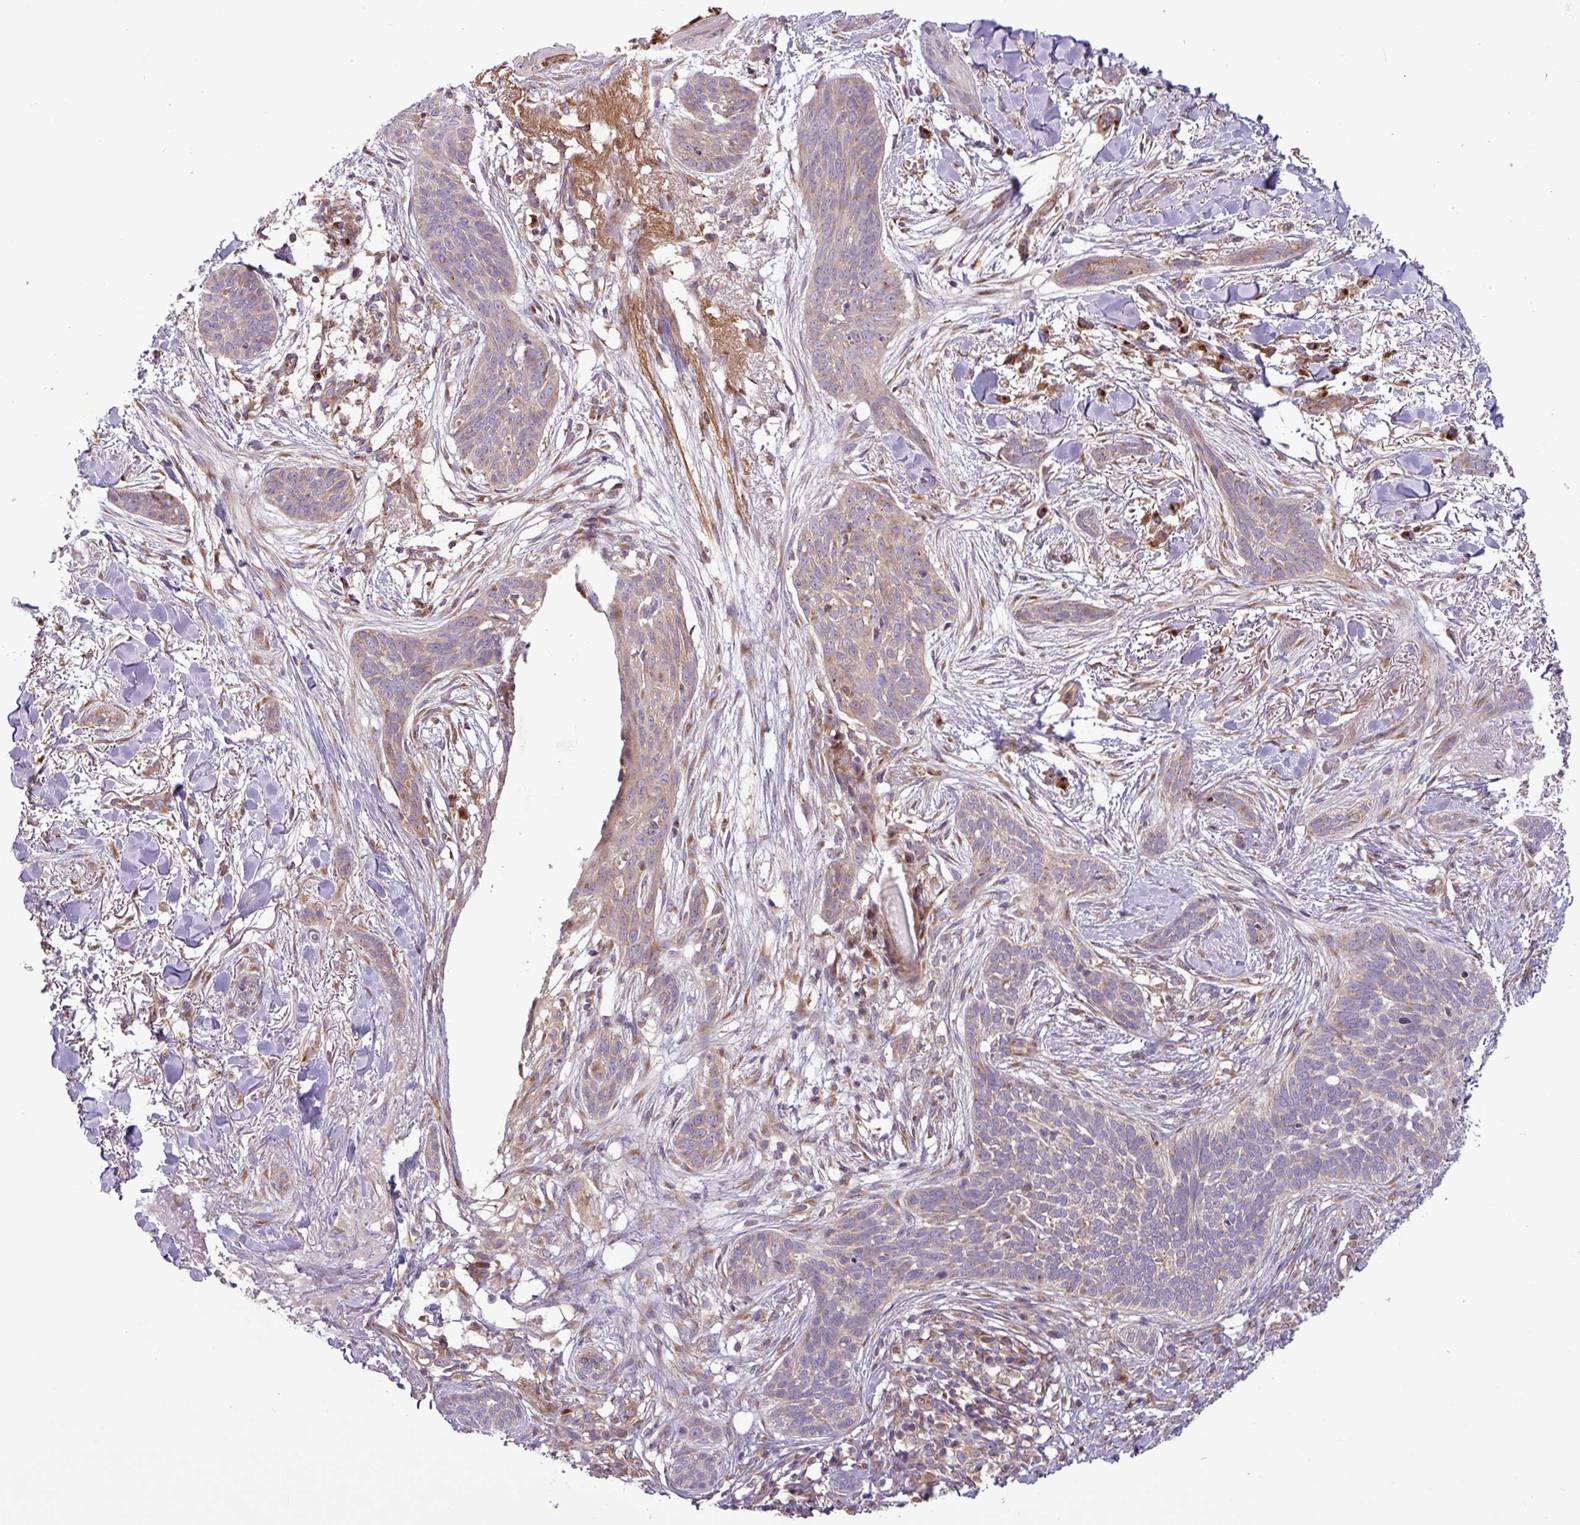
{"staining": {"intensity": "weak", "quantity": "25%-75%", "location": "cytoplasmic/membranous"}, "tissue": "skin cancer", "cell_type": "Tumor cells", "image_type": "cancer", "snomed": [{"axis": "morphology", "description": "Basal cell carcinoma"}, {"axis": "topography", "description": "Skin"}], "caption": "Skin cancer stained for a protein reveals weak cytoplasmic/membranous positivity in tumor cells.", "gene": "RAB19", "patient": {"sex": "male", "age": 52}}